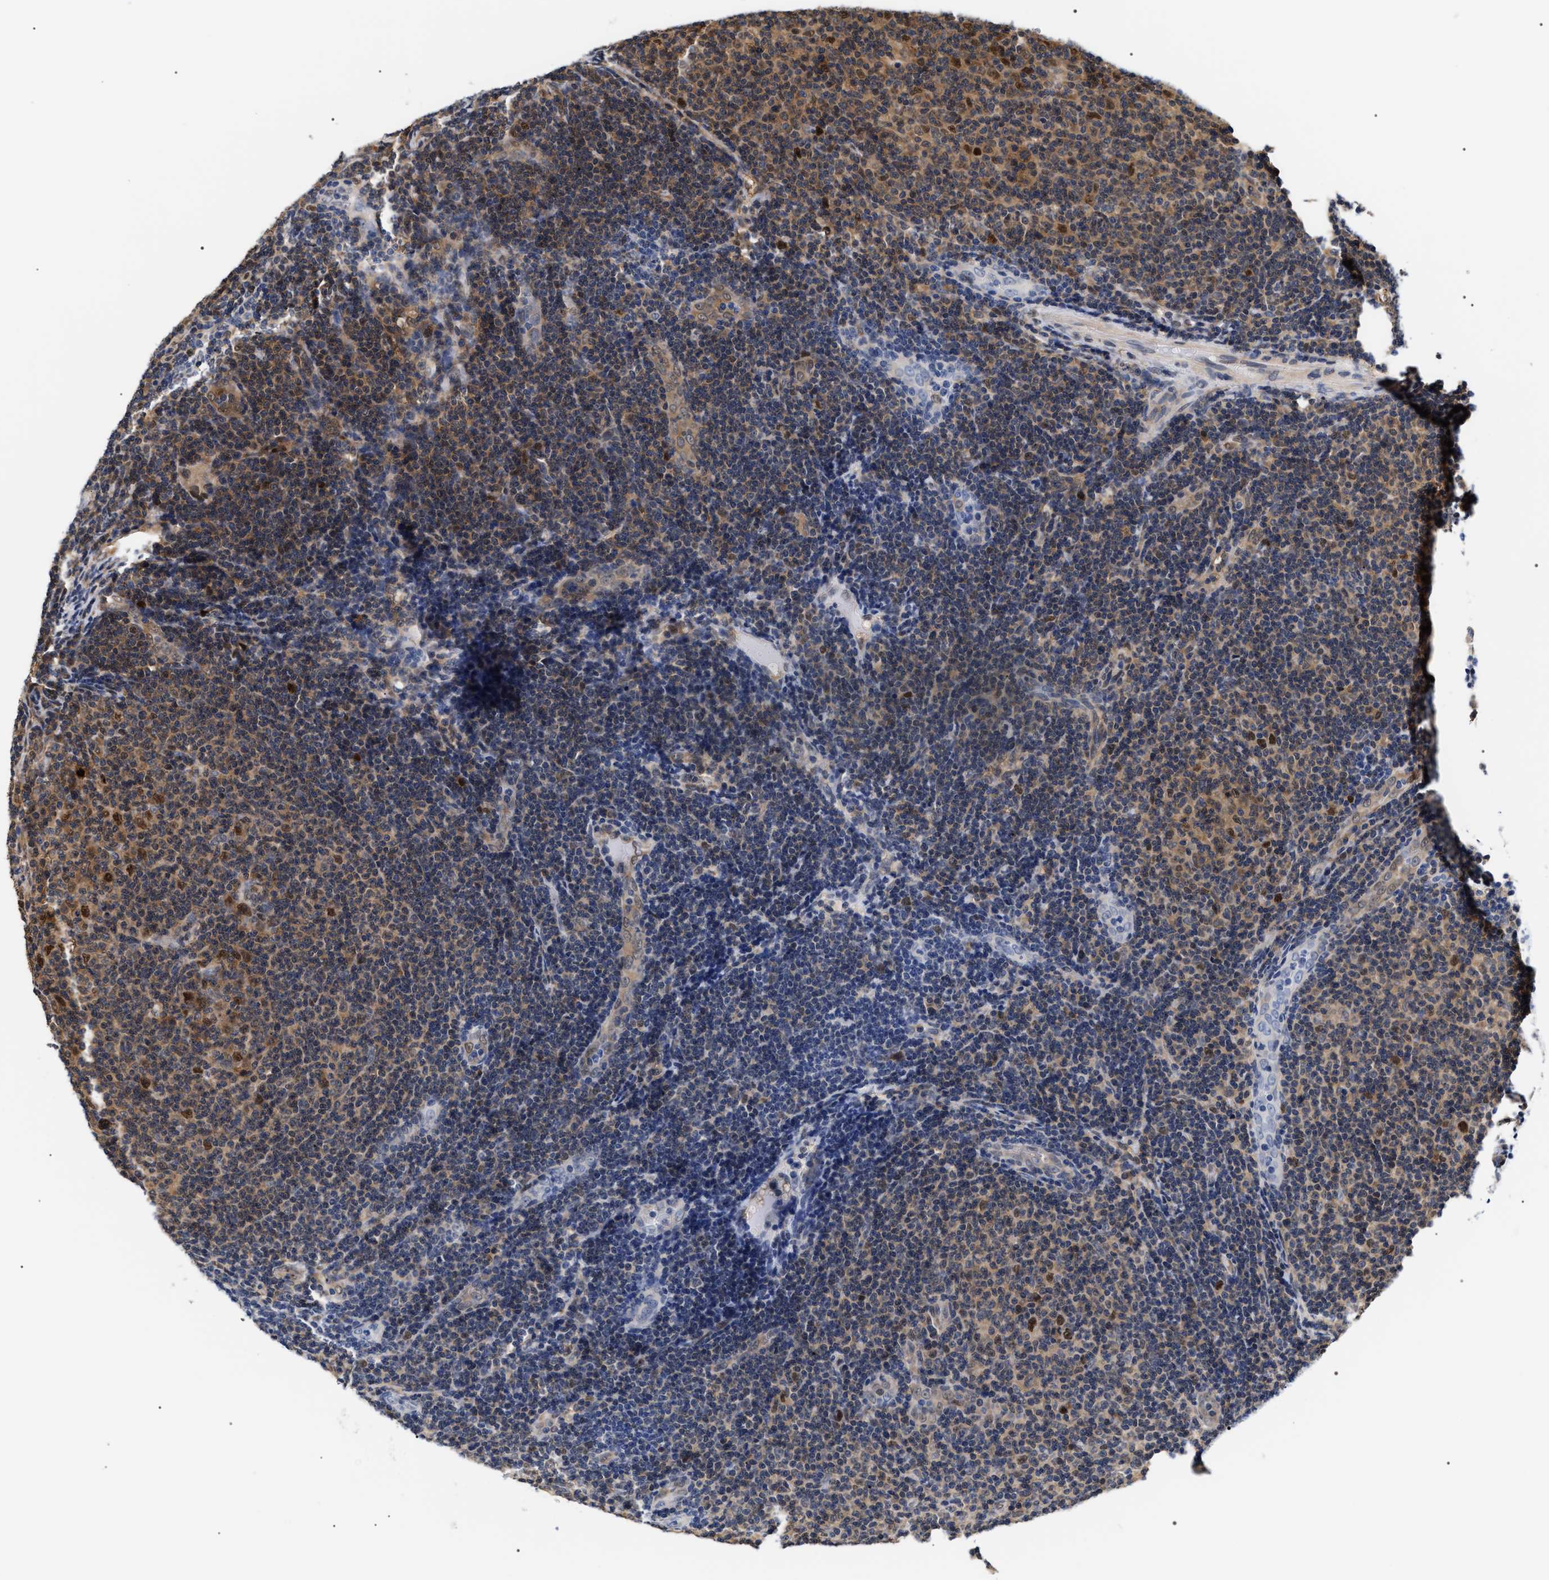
{"staining": {"intensity": "weak", "quantity": "25%-75%", "location": "cytoplasmic/membranous,nuclear"}, "tissue": "lymphoma", "cell_type": "Tumor cells", "image_type": "cancer", "snomed": [{"axis": "morphology", "description": "Malignant lymphoma, non-Hodgkin's type, Low grade"}, {"axis": "topography", "description": "Lymph node"}], "caption": "Low-grade malignant lymphoma, non-Hodgkin's type stained with immunohistochemistry exhibits weak cytoplasmic/membranous and nuclear expression in approximately 25%-75% of tumor cells.", "gene": "BAG6", "patient": {"sex": "male", "age": 83}}